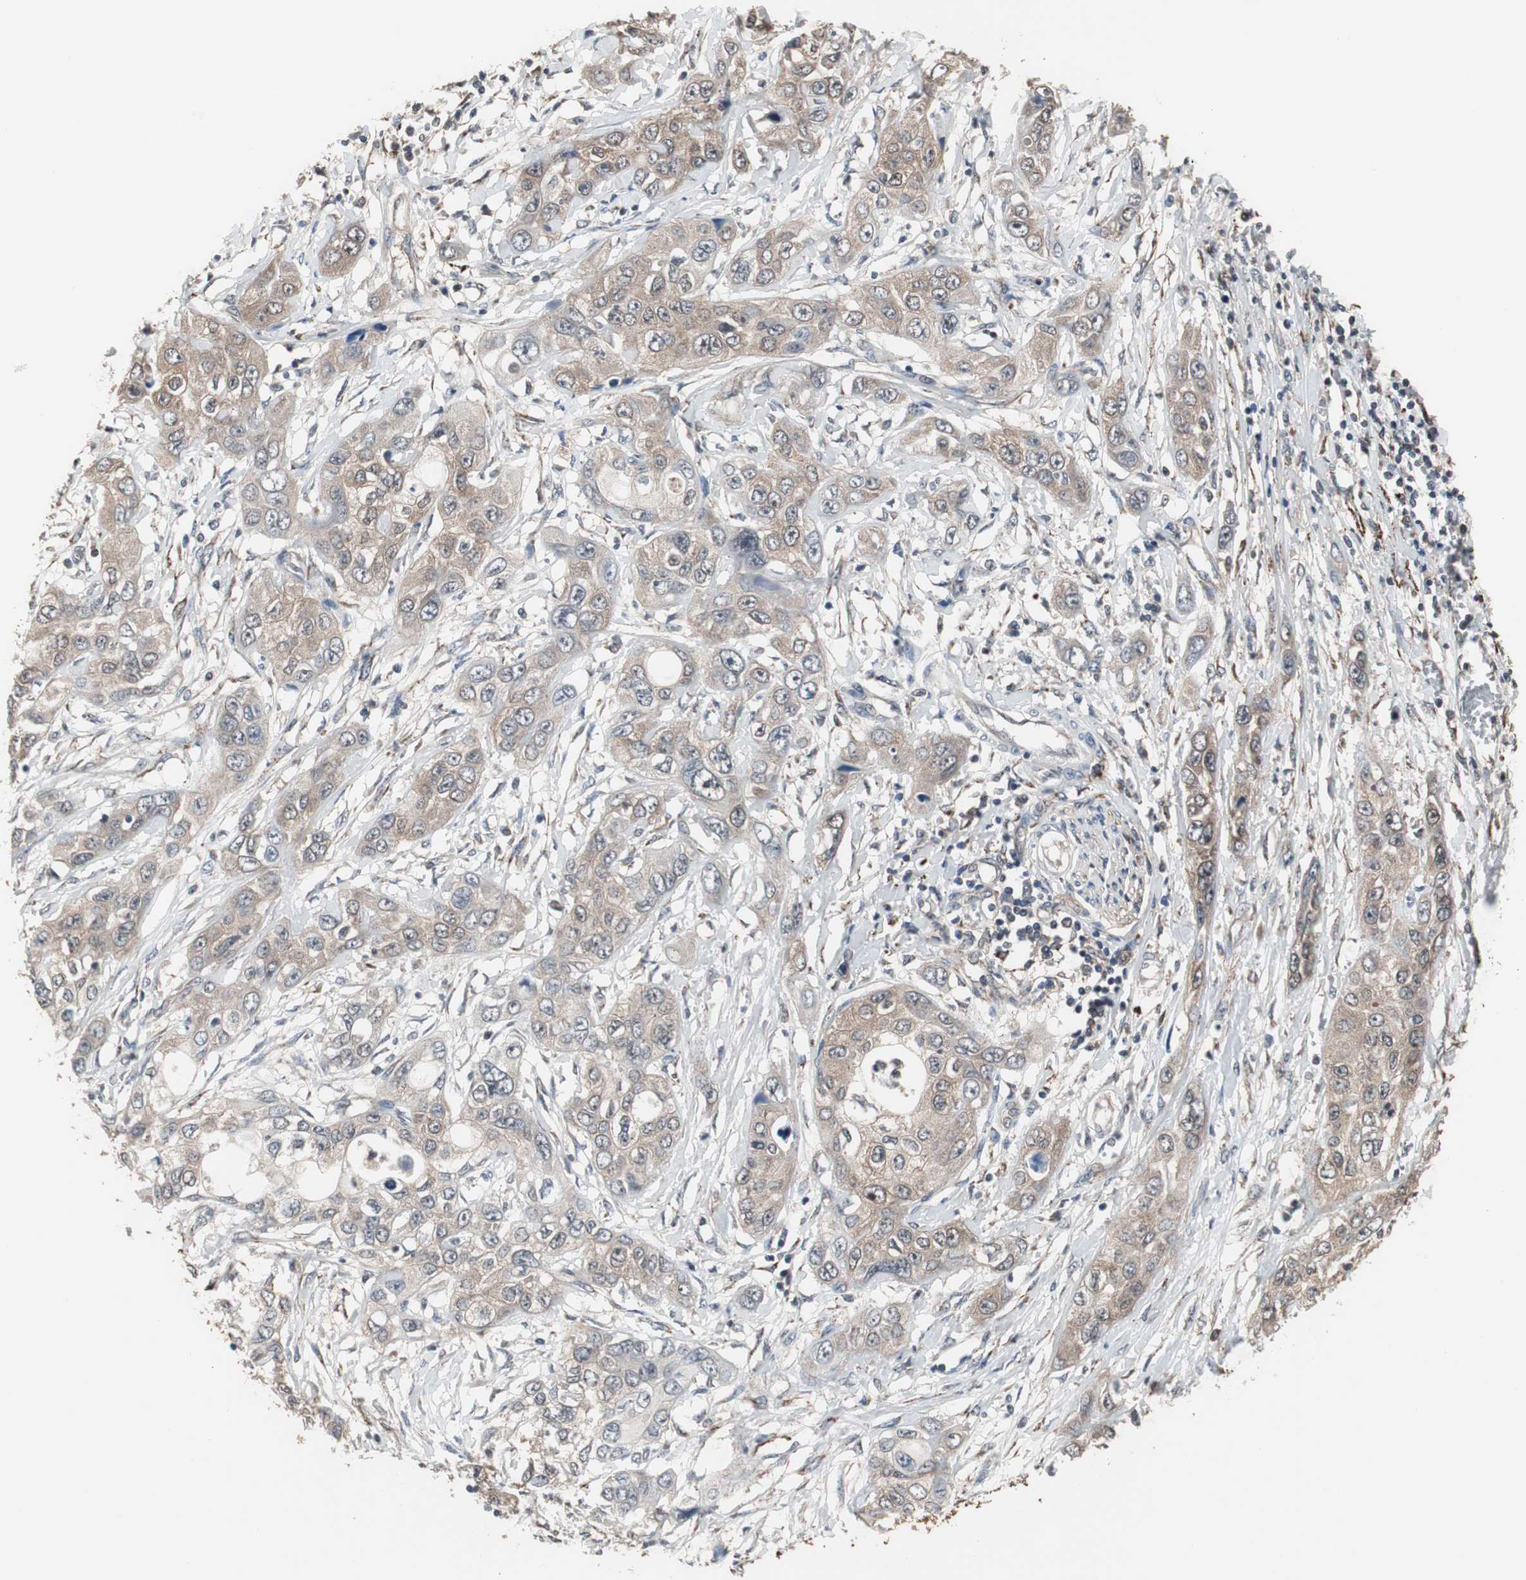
{"staining": {"intensity": "weak", "quantity": ">75%", "location": "cytoplasmic/membranous"}, "tissue": "pancreatic cancer", "cell_type": "Tumor cells", "image_type": "cancer", "snomed": [{"axis": "morphology", "description": "Adenocarcinoma, NOS"}, {"axis": "topography", "description": "Pancreas"}], "caption": "Immunohistochemical staining of pancreatic cancer (adenocarcinoma) shows weak cytoplasmic/membranous protein staining in approximately >75% of tumor cells.", "gene": "ZSCAN22", "patient": {"sex": "female", "age": 70}}